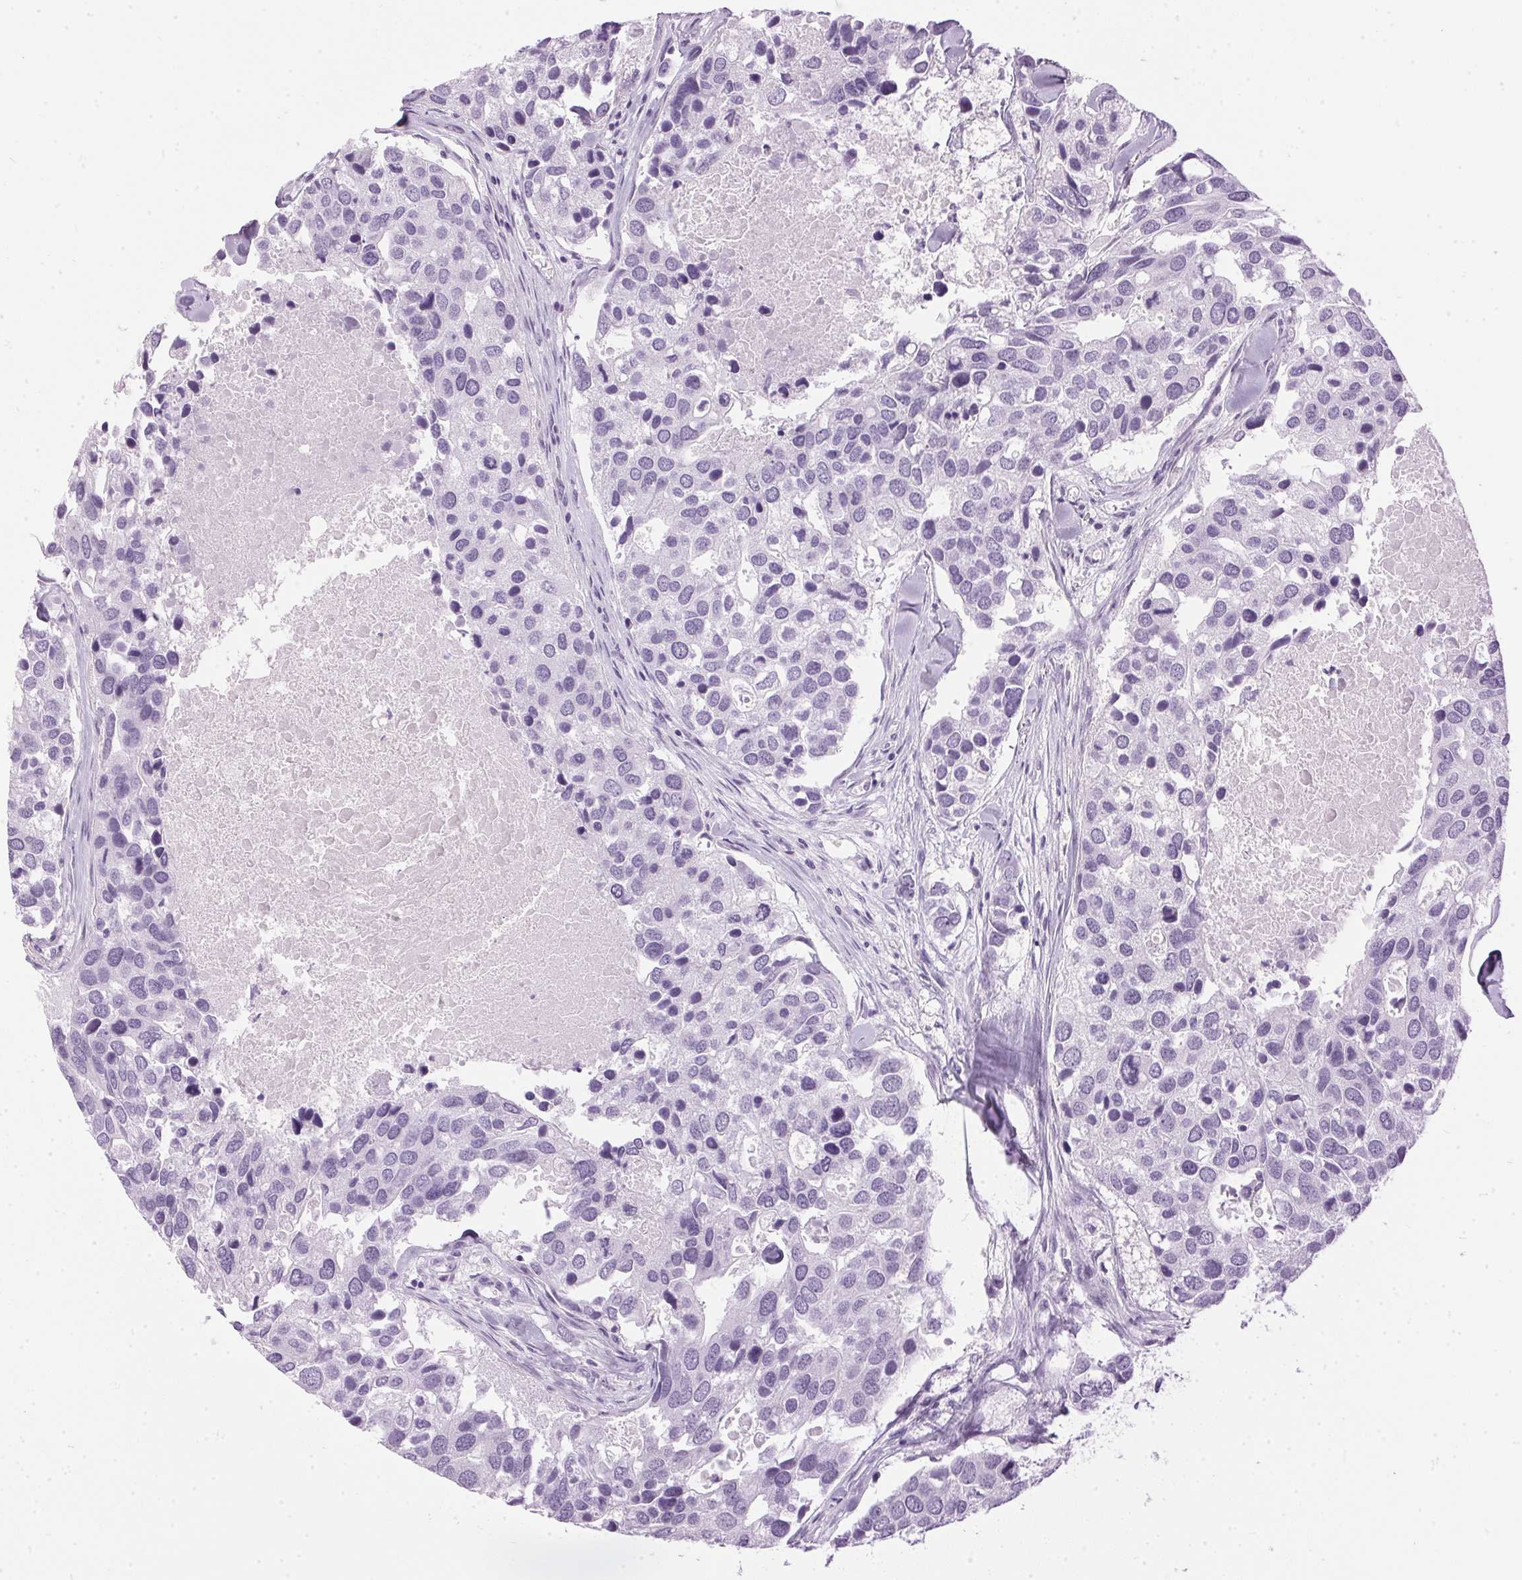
{"staining": {"intensity": "negative", "quantity": "none", "location": "none"}, "tissue": "breast cancer", "cell_type": "Tumor cells", "image_type": "cancer", "snomed": [{"axis": "morphology", "description": "Duct carcinoma"}, {"axis": "topography", "description": "Breast"}], "caption": "Immunohistochemical staining of human infiltrating ductal carcinoma (breast) displays no significant staining in tumor cells.", "gene": "SP7", "patient": {"sex": "female", "age": 83}}